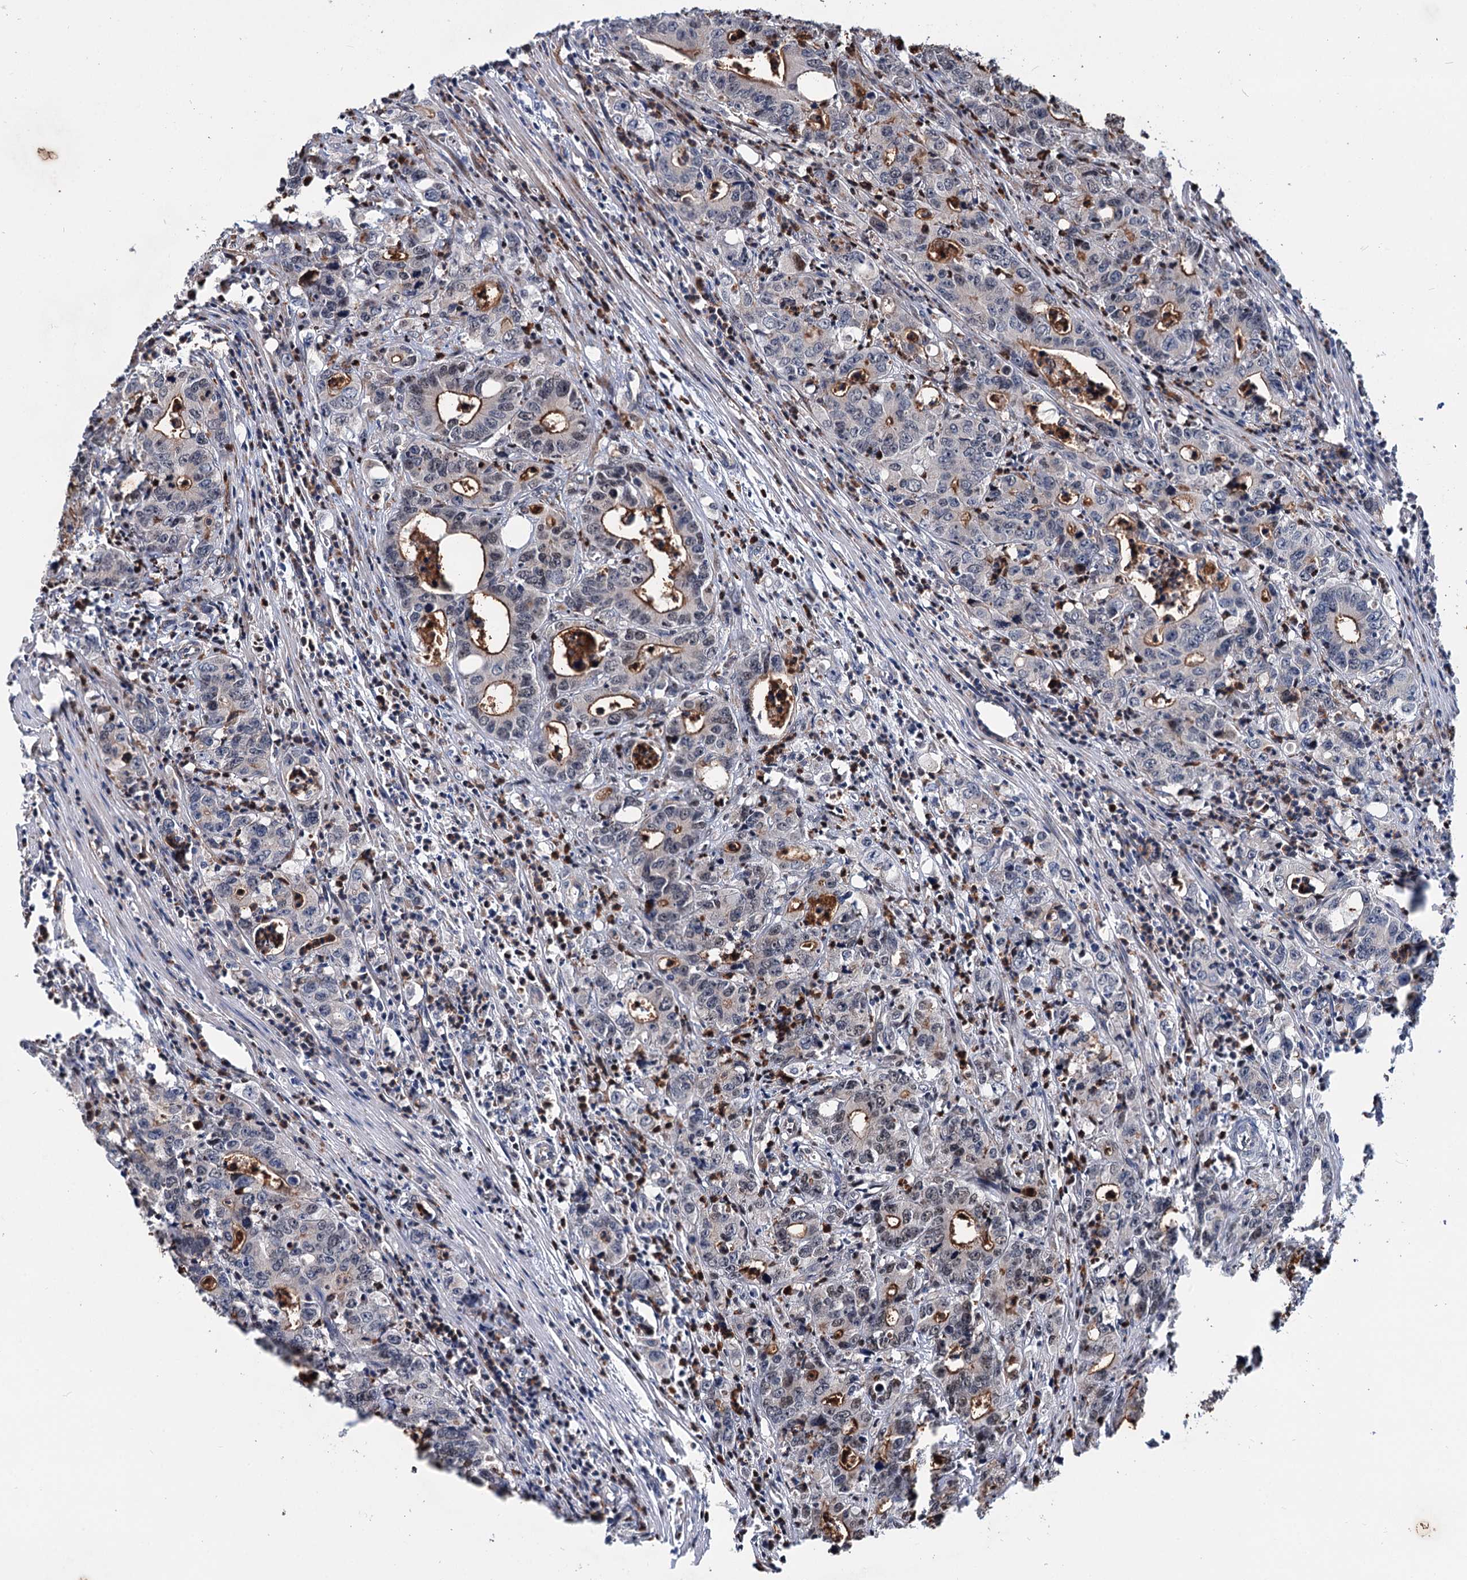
{"staining": {"intensity": "moderate", "quantity": "<25%", "location": "cytoplasmic/membranous"}, "tissue": "colorectal cancer", "cell_type": "Tumor cells", "image_type": "cancer", "snomed": [{"axis": "morphology", "description": "Adenocarcinoma, NOS"}, {"axis": "topography", "description": "Colon"}], "caption": "Colorectal cancer stained with a brown dye exhibits moderate cytoplasmic/membranous positive expression in about <25% of tumor cells.", "gene": "PTDSS2", "patient": {"sex": "female", "age": 75}}